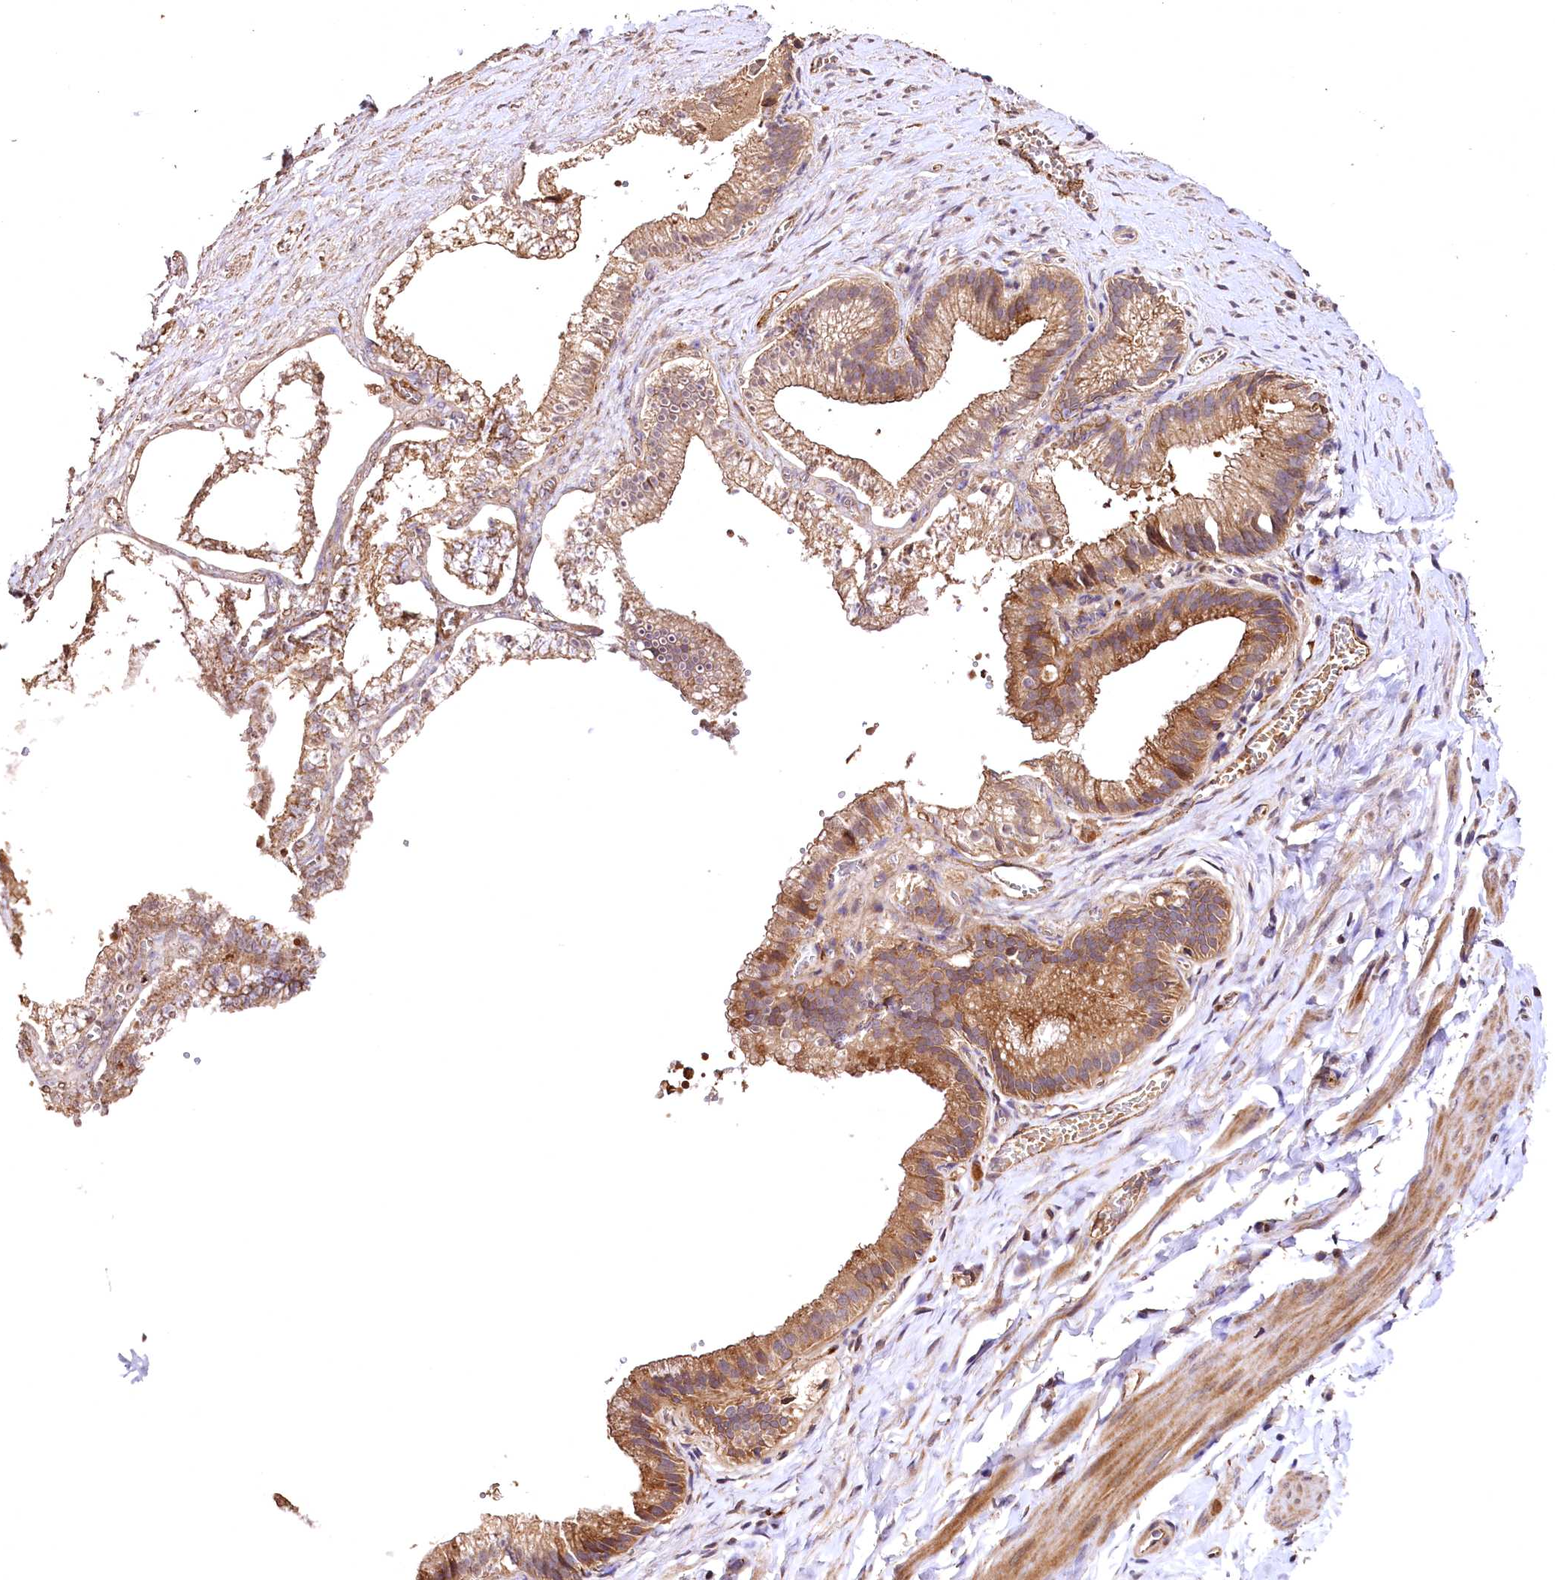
{"staining": {"intensity": "negative", "quantity": "none", "location": "none"}, "tissue": "adipose tissue", "cell_type": "Adipocytes", "image_type": "normal", "snomed": [{"axis": "morphology", "description": "Normal tissue, NOS"}, {"axis": "topography", "description": "Gallbladder"}, {"axis": "topography", "description": "Peripheral nerve tissue"}], "caption": "This is an immunohistochemistry histopathology image of unremarkable human adipose tissue. There is no expression in adipocytes.", "gene": "RASSF1", "patient": {"sex": "male", "age": 38}}